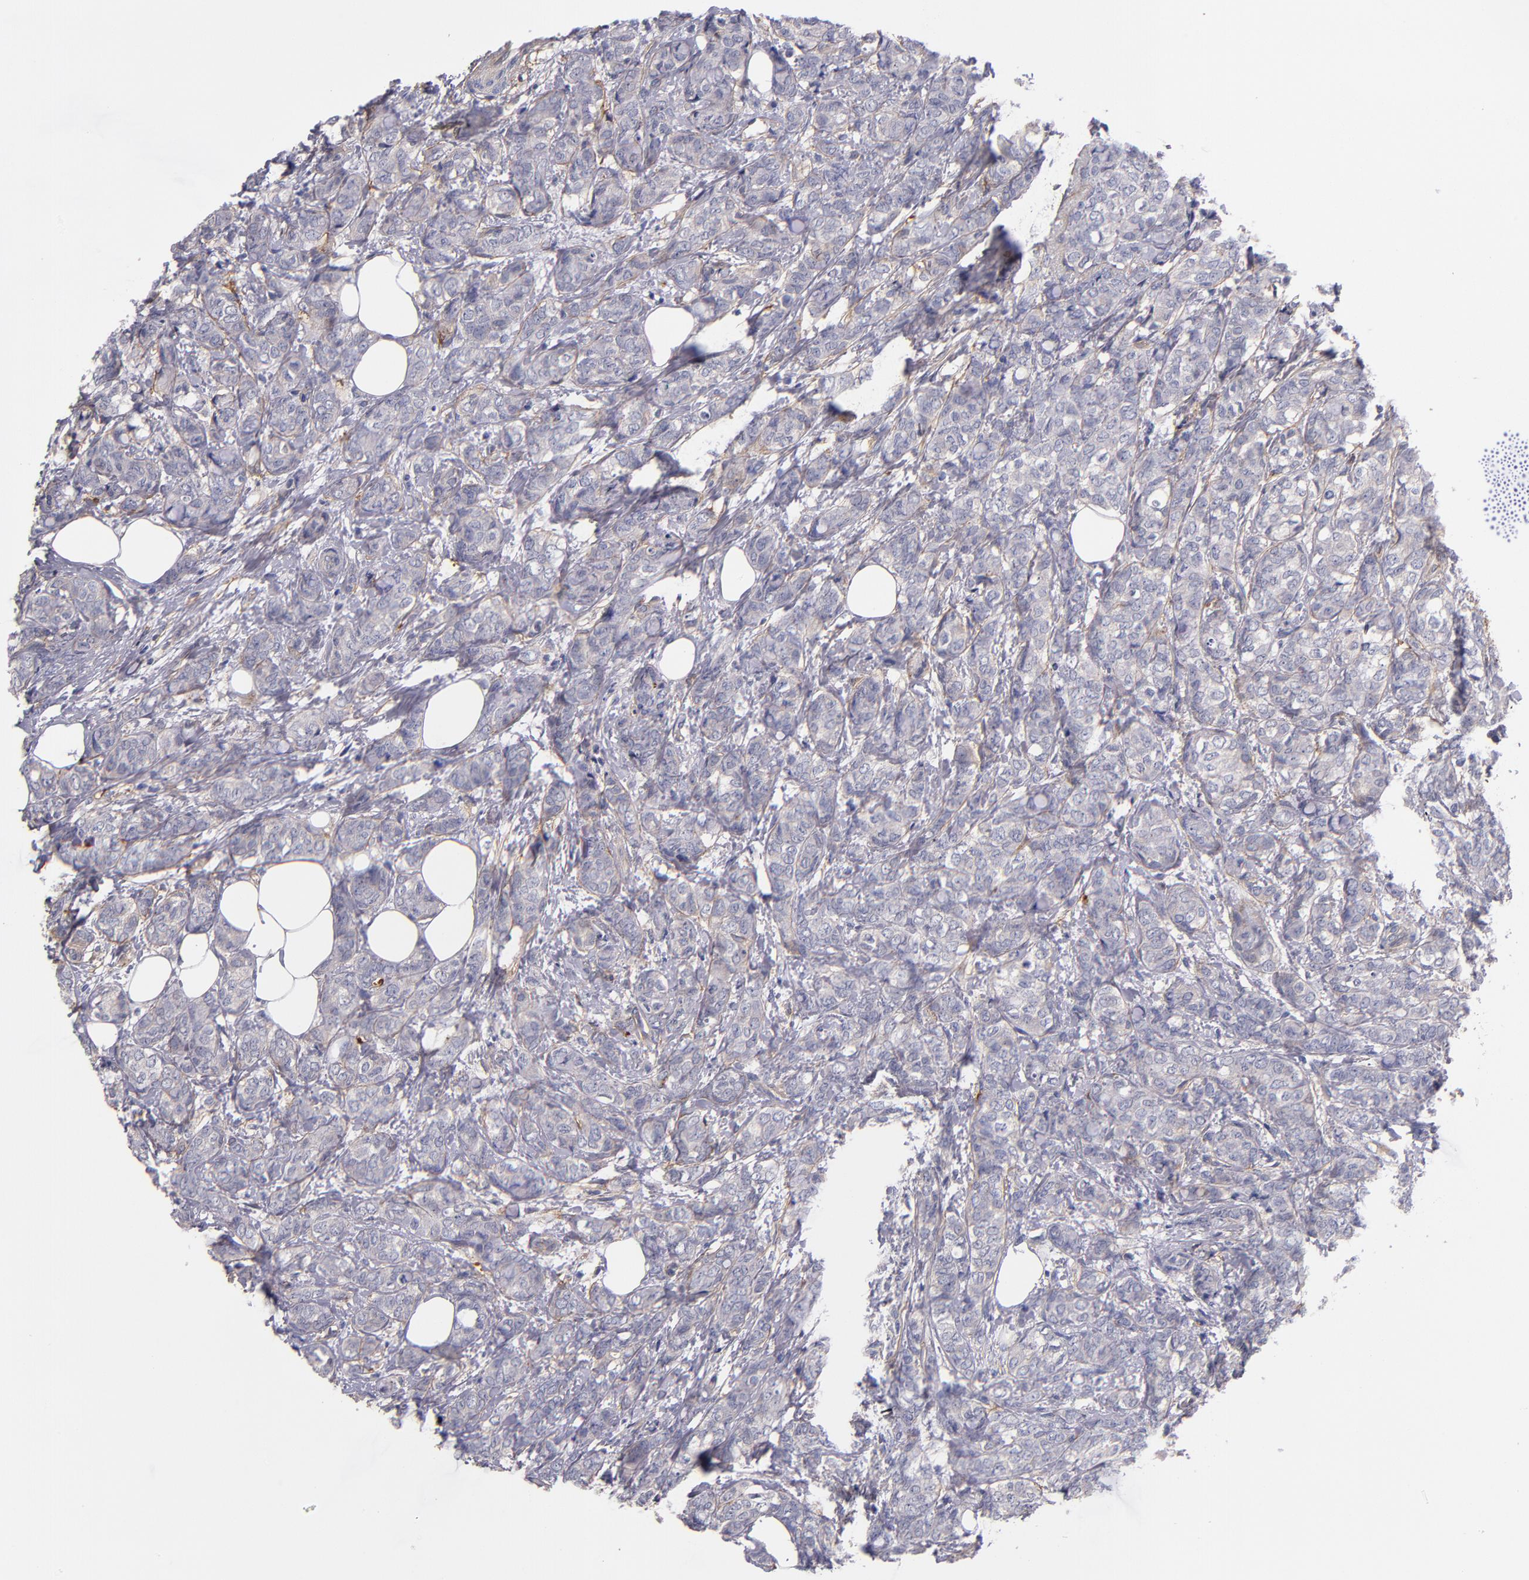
{"staining": {"intensity": "weak", "quantity": "<25%", "location": "cytoplasmic/membranous"}, "tissue": "breast cancer", "cell_type": "Tumor cells", "image_type": "cancer", "snomed": [{"axis": "morphology", "description": "Lobular carcinoma"}, {"axis": "topography", "description": "Breast"}], "caption": "IHC histopathology image of neoplastic tissue: human breast cancer stained with DAB (3,3'-diaminobenzidine) displays no significant protein staining in tumor cells.", "gene": "PLSCR4", "patient": {"sex": "female", "age": 60}}